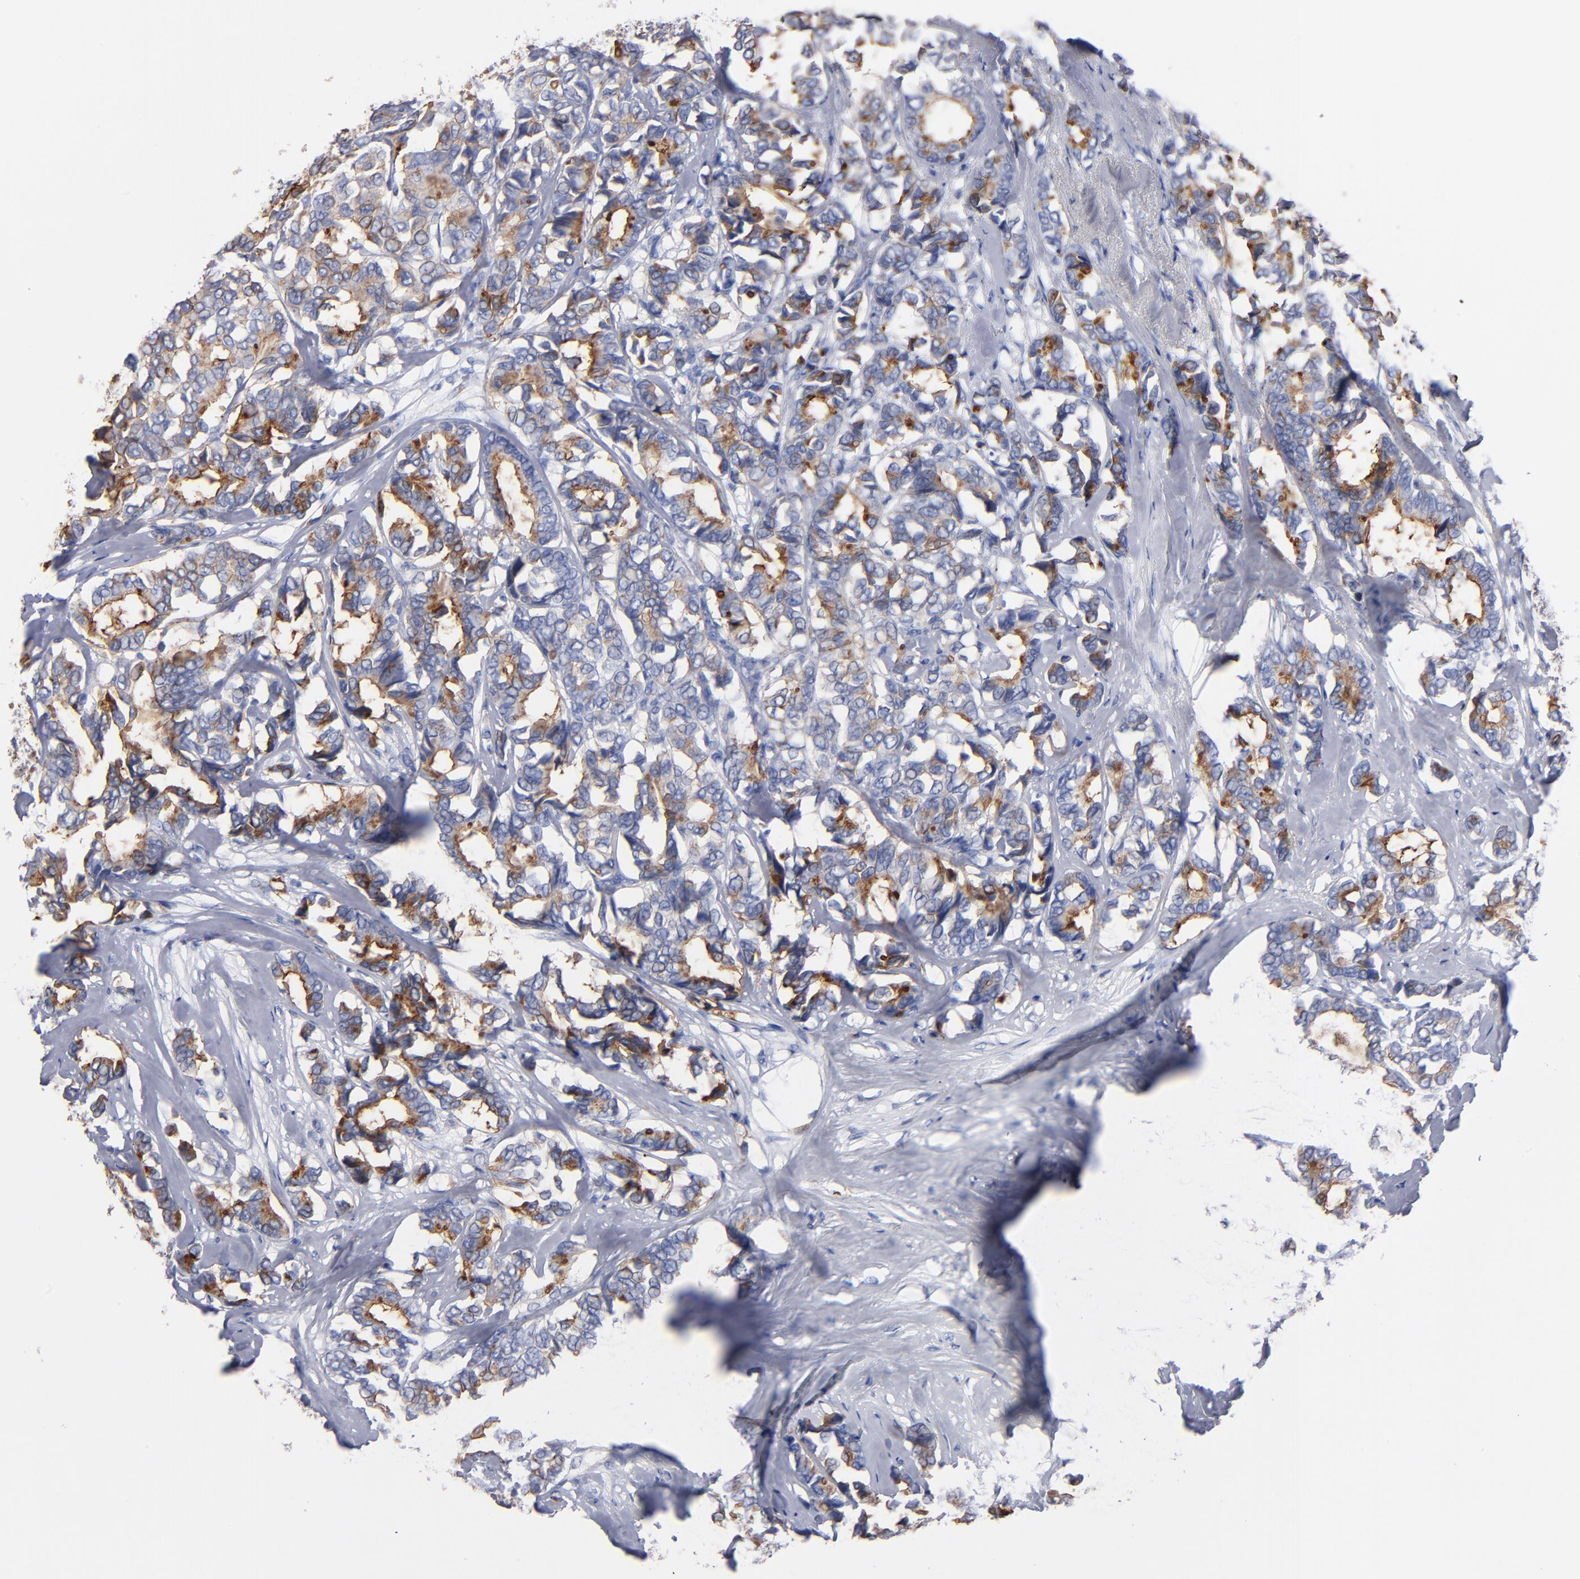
{"staining": {"intensity": "moderate", "quantity": "<25%", "location": "cytoplasmic/membranous"}, "tissue": "breast cancer", "cell_type": "Tumor cells", "image_type": "cancer", "snomed": [{"axis": "morphology", "description": "Duct carcinoma"}, {"axis": "topography", "description": "Breast"}], "caption": "Infiltrating ductal carcinoma (breast) stained for a protein (brown) demonstrates moderate cytoplasmic/membranous positive expression in about <25% of tumor cells.", "gene": "TM4SF1", "patient": {"sex": "female", "age": 87}}